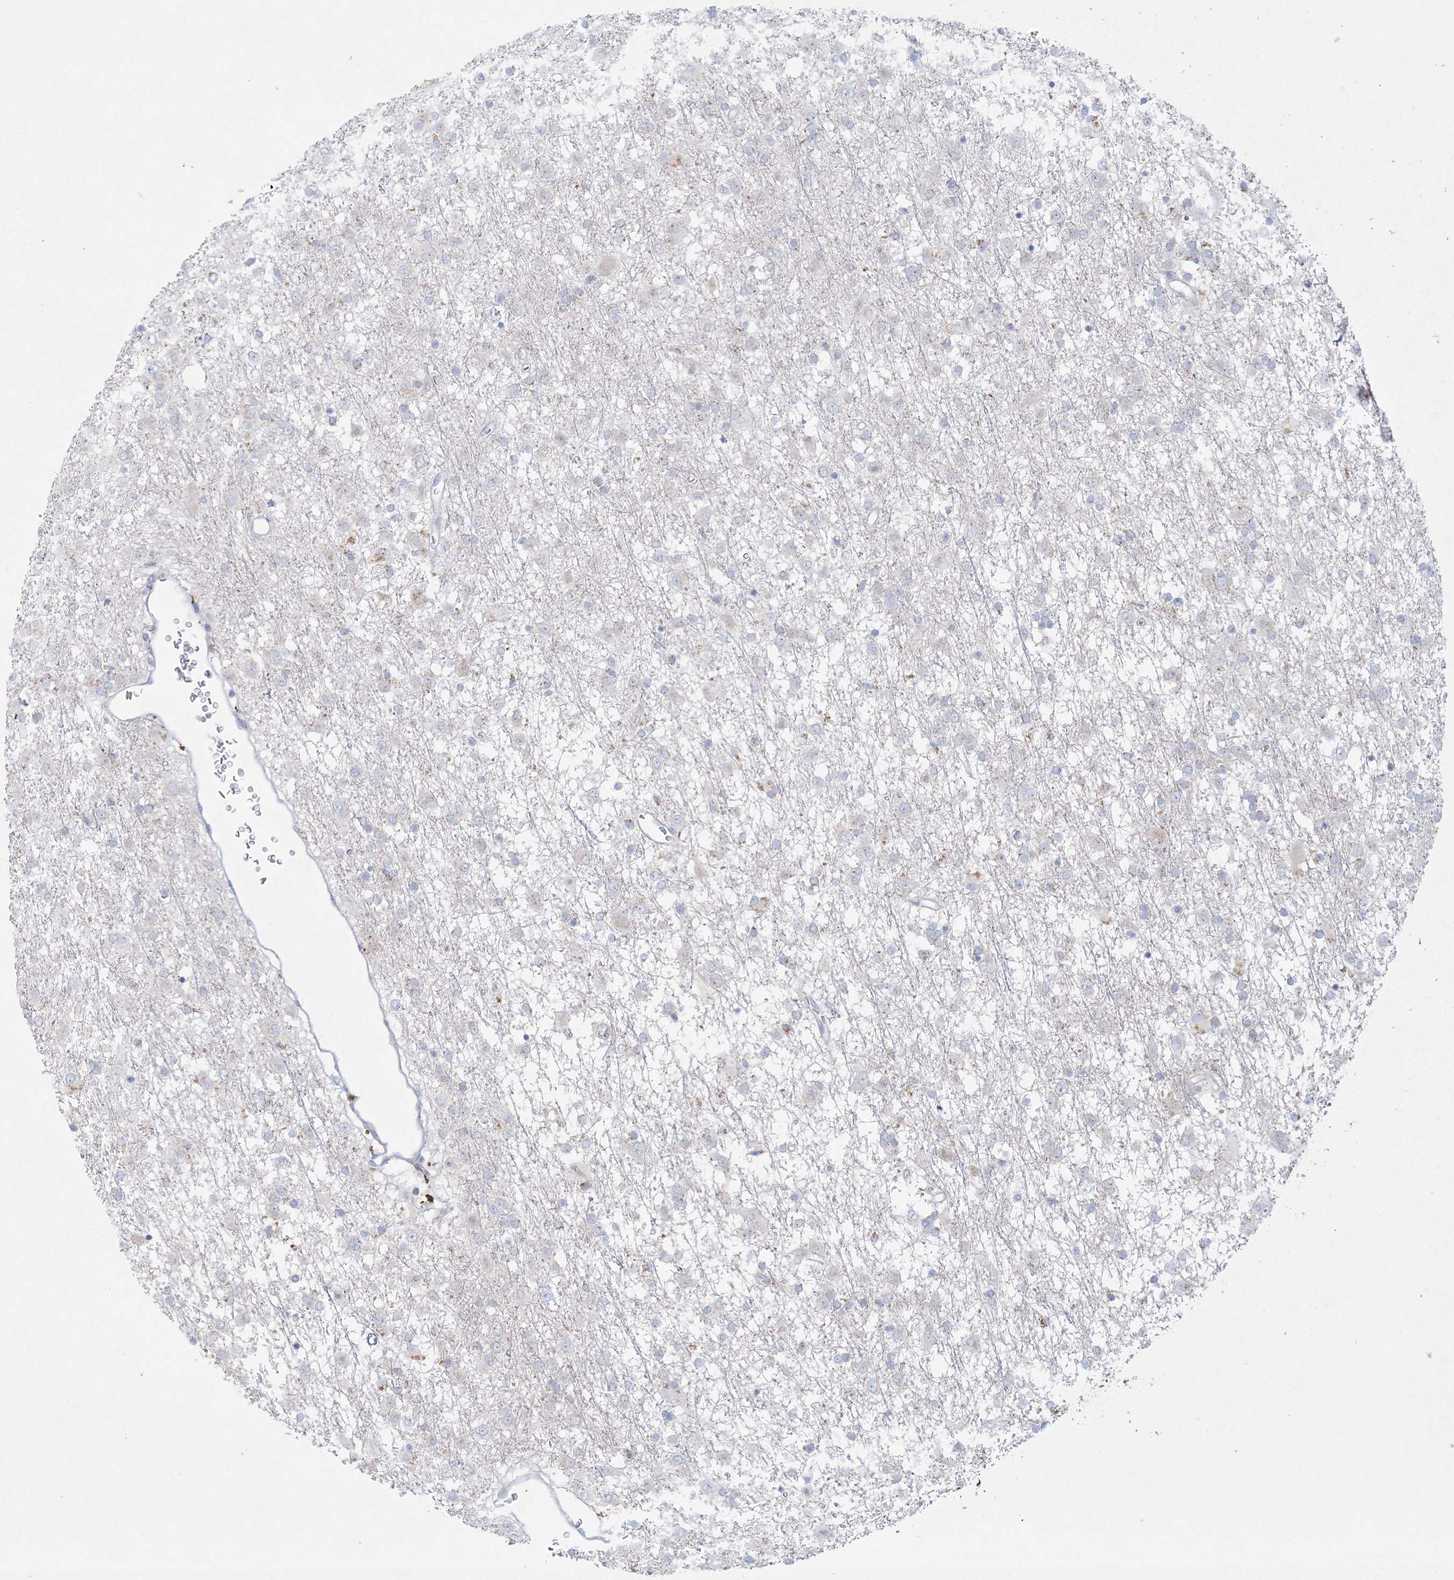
{"staining": {"intensity": "negative", "quantity": "none", "location": "none"}, "tissue": "glioma", "cell_type": "Tumor cells", "image_type": "cancer", "snomed": [{"axis": "morphology", "description": "Glioma, malignant, Low grade"}, {"axis": "topography", "description": "Brain"}], "caption": "A high-resolution histopathology image shows immunohistochemistry staining of malignant glioma (low-grade), which displays no significant staining in tumor cells. The staining was performed using DAB (3,3'-diaminobenzidine) to visualize the protein expression in brown, while the nuclei were stained in blue with hematoxylin (Magnification: 20x).", "gene": "KCTD6", "patient": {"sex": "male", "age": 65}}